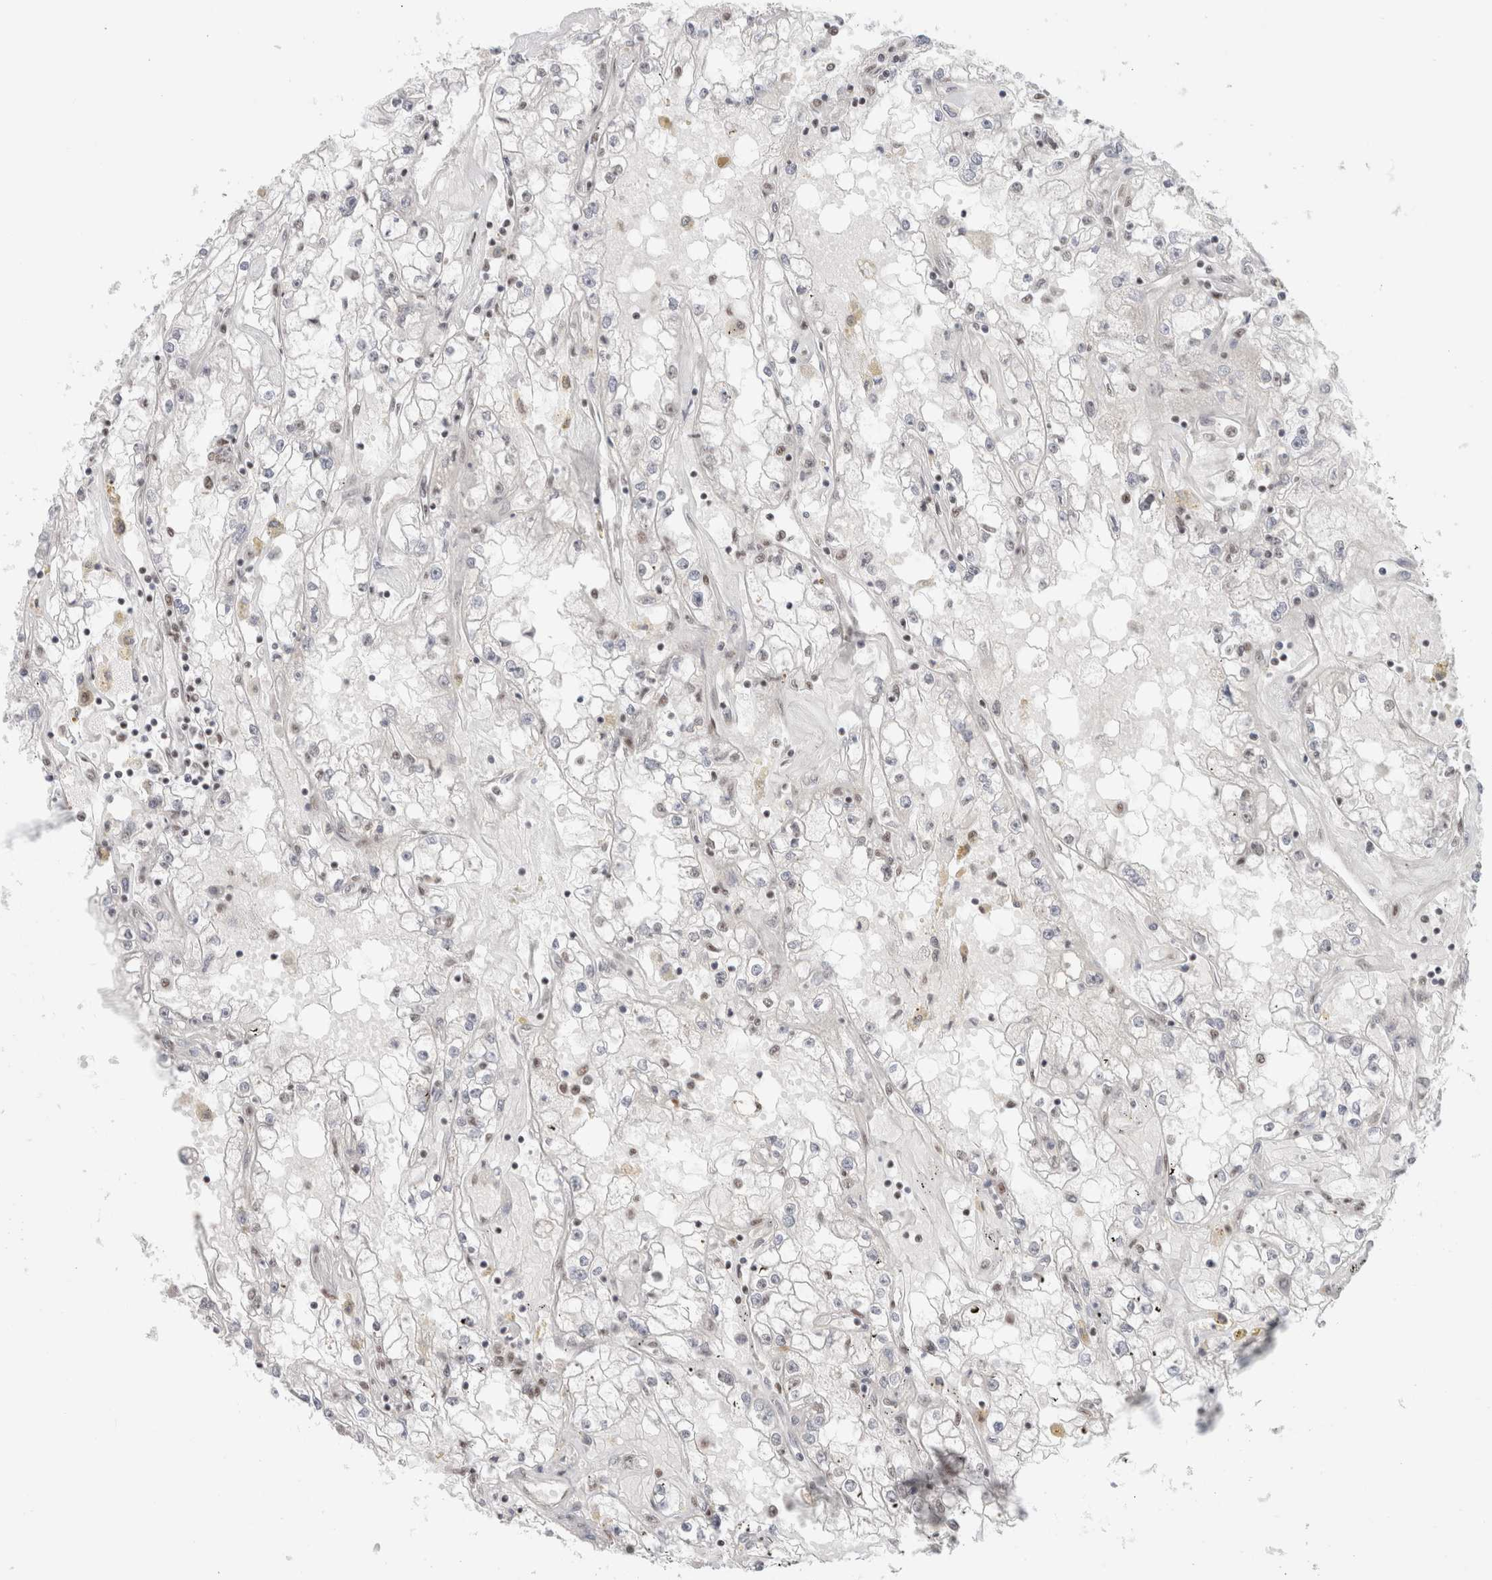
{"staining": {"intensity": "negative", "quantity": "none", "location": "none"}, "tissue": "renal cancer", "cell_type": "Tumor cells", "image_type": "cancer", "snomed": [{"axis": "morphology", "description": "Adenocarcinoma, NOS"}, {"axis": "topography", "description": "Kidney"}], "caption": "Tumor cells are negative for protein expression in human renal cancer (adenocarcinoma).", "gene": "TRMT12", "patient": {"sex": "male", "age": 56}}